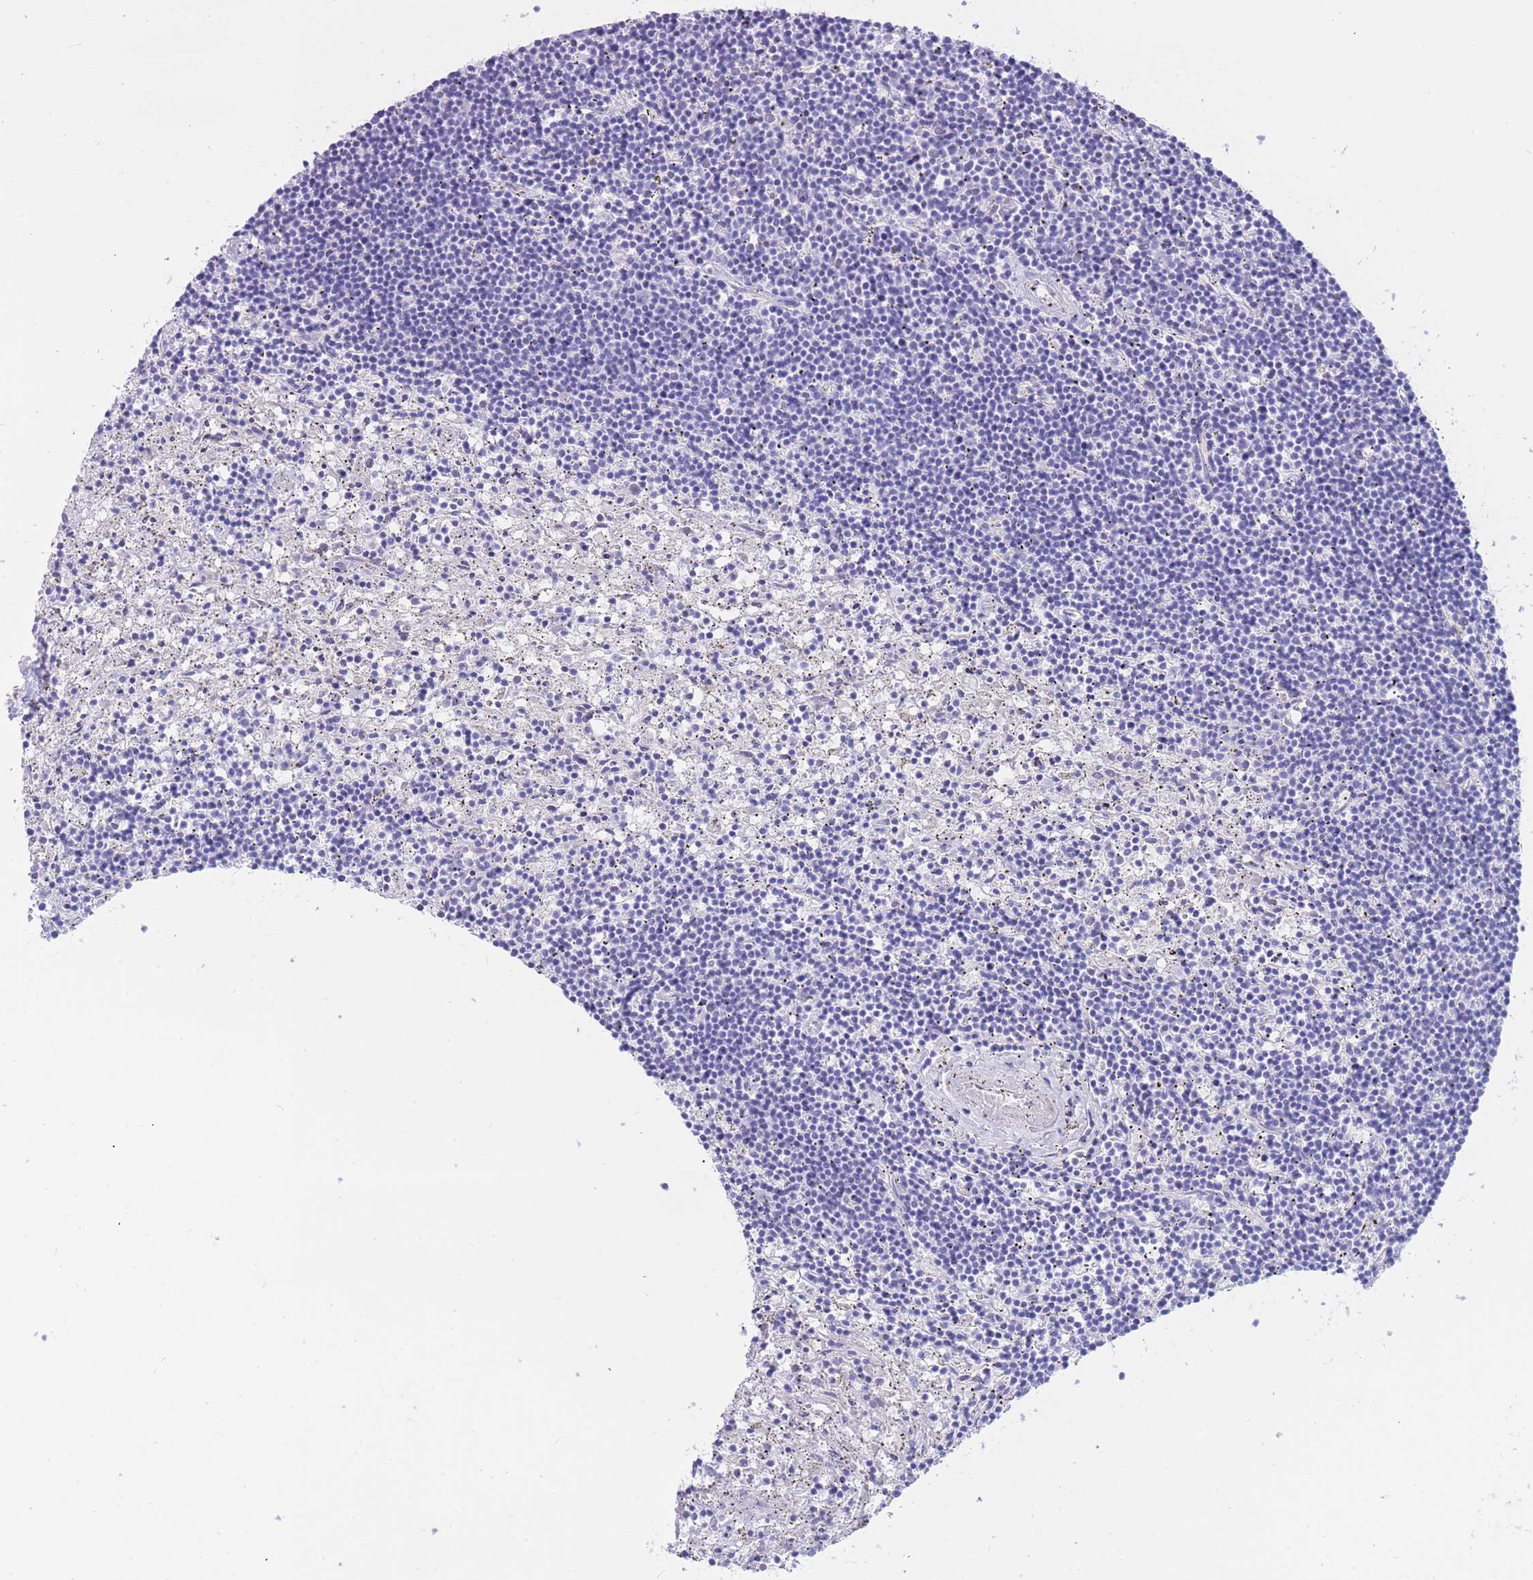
{"staining": {"intensity": "negative", "quantity": "none", "location": "none"}, "tissue": "lymphoma", "cell_type": "Tumor cells", "image_type": "cancer", "snomed": [{"axis": "morphology", "description": "Malignant lymphoma, non-Hodgkin's type, Low grade"}, {"axis": "topography", "description": "Spleen"}], "caption": "This is an immunohistochemistry (IHC) micrograph of human lymphoma. There is no expression in tumor cells.", "gene": "SULT1A1", "patient": {"sex": "male", "age": 76}}